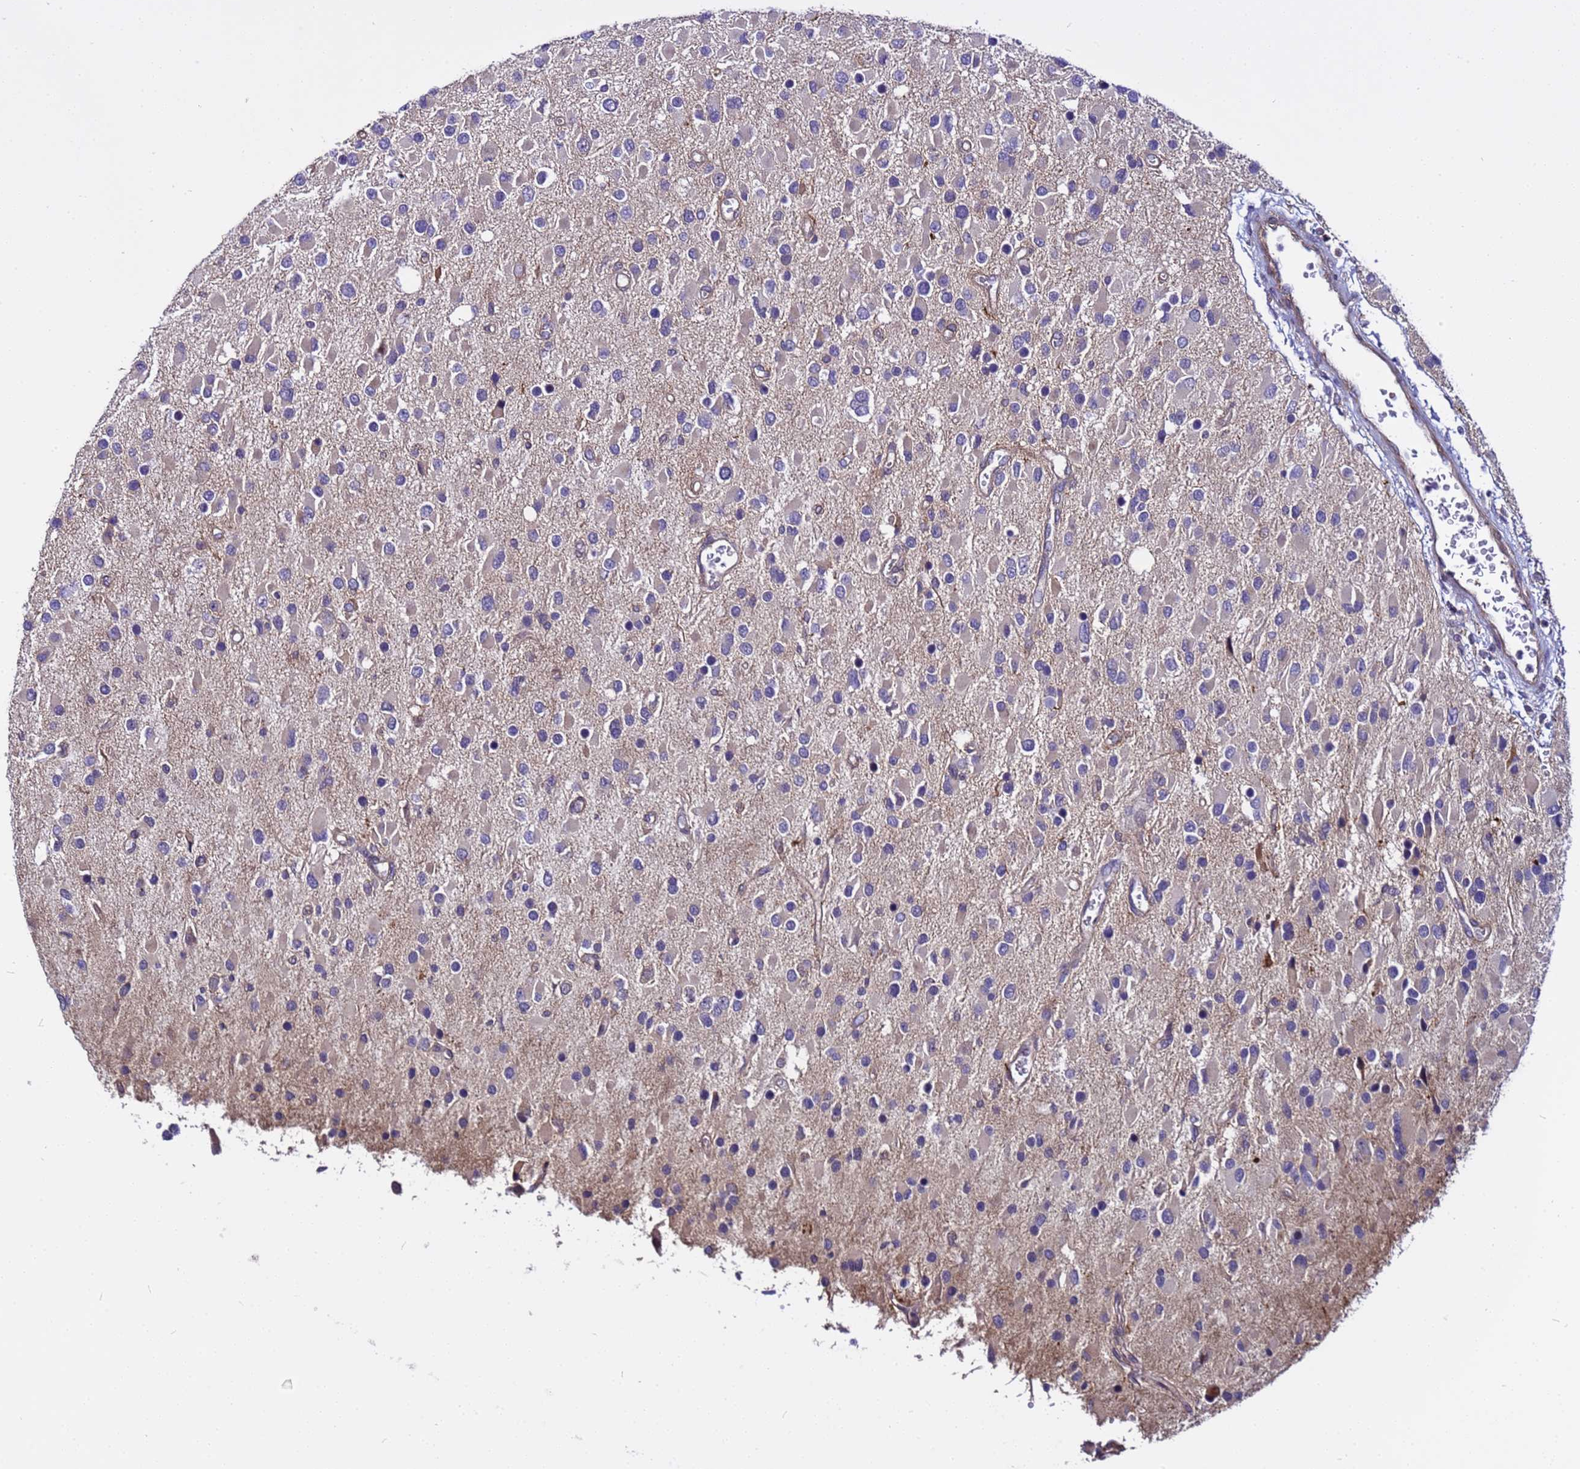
{"staining": {"intensity": "negative", "quantity": "none", "location": "none"}, "tissue": "glioma", "cell_type": "Tumor cells", "image_type": "cancer", "snomed": [{"axis": "morphology", "description": "Glioma, malignant, High grade"}, {"axis": "topography", "description": "Brain"}], "caption": "Tumor cells are negative for brown protein staining in glioma. (Stains: DAB (3,3'-diaminobenzidine) immunohistochemistry with hematoxylin counter stain, Microscopy: brightfield microscopy at high magnification).", "gene": "STK38", "patient": {"sex": "male", "age": 53}}